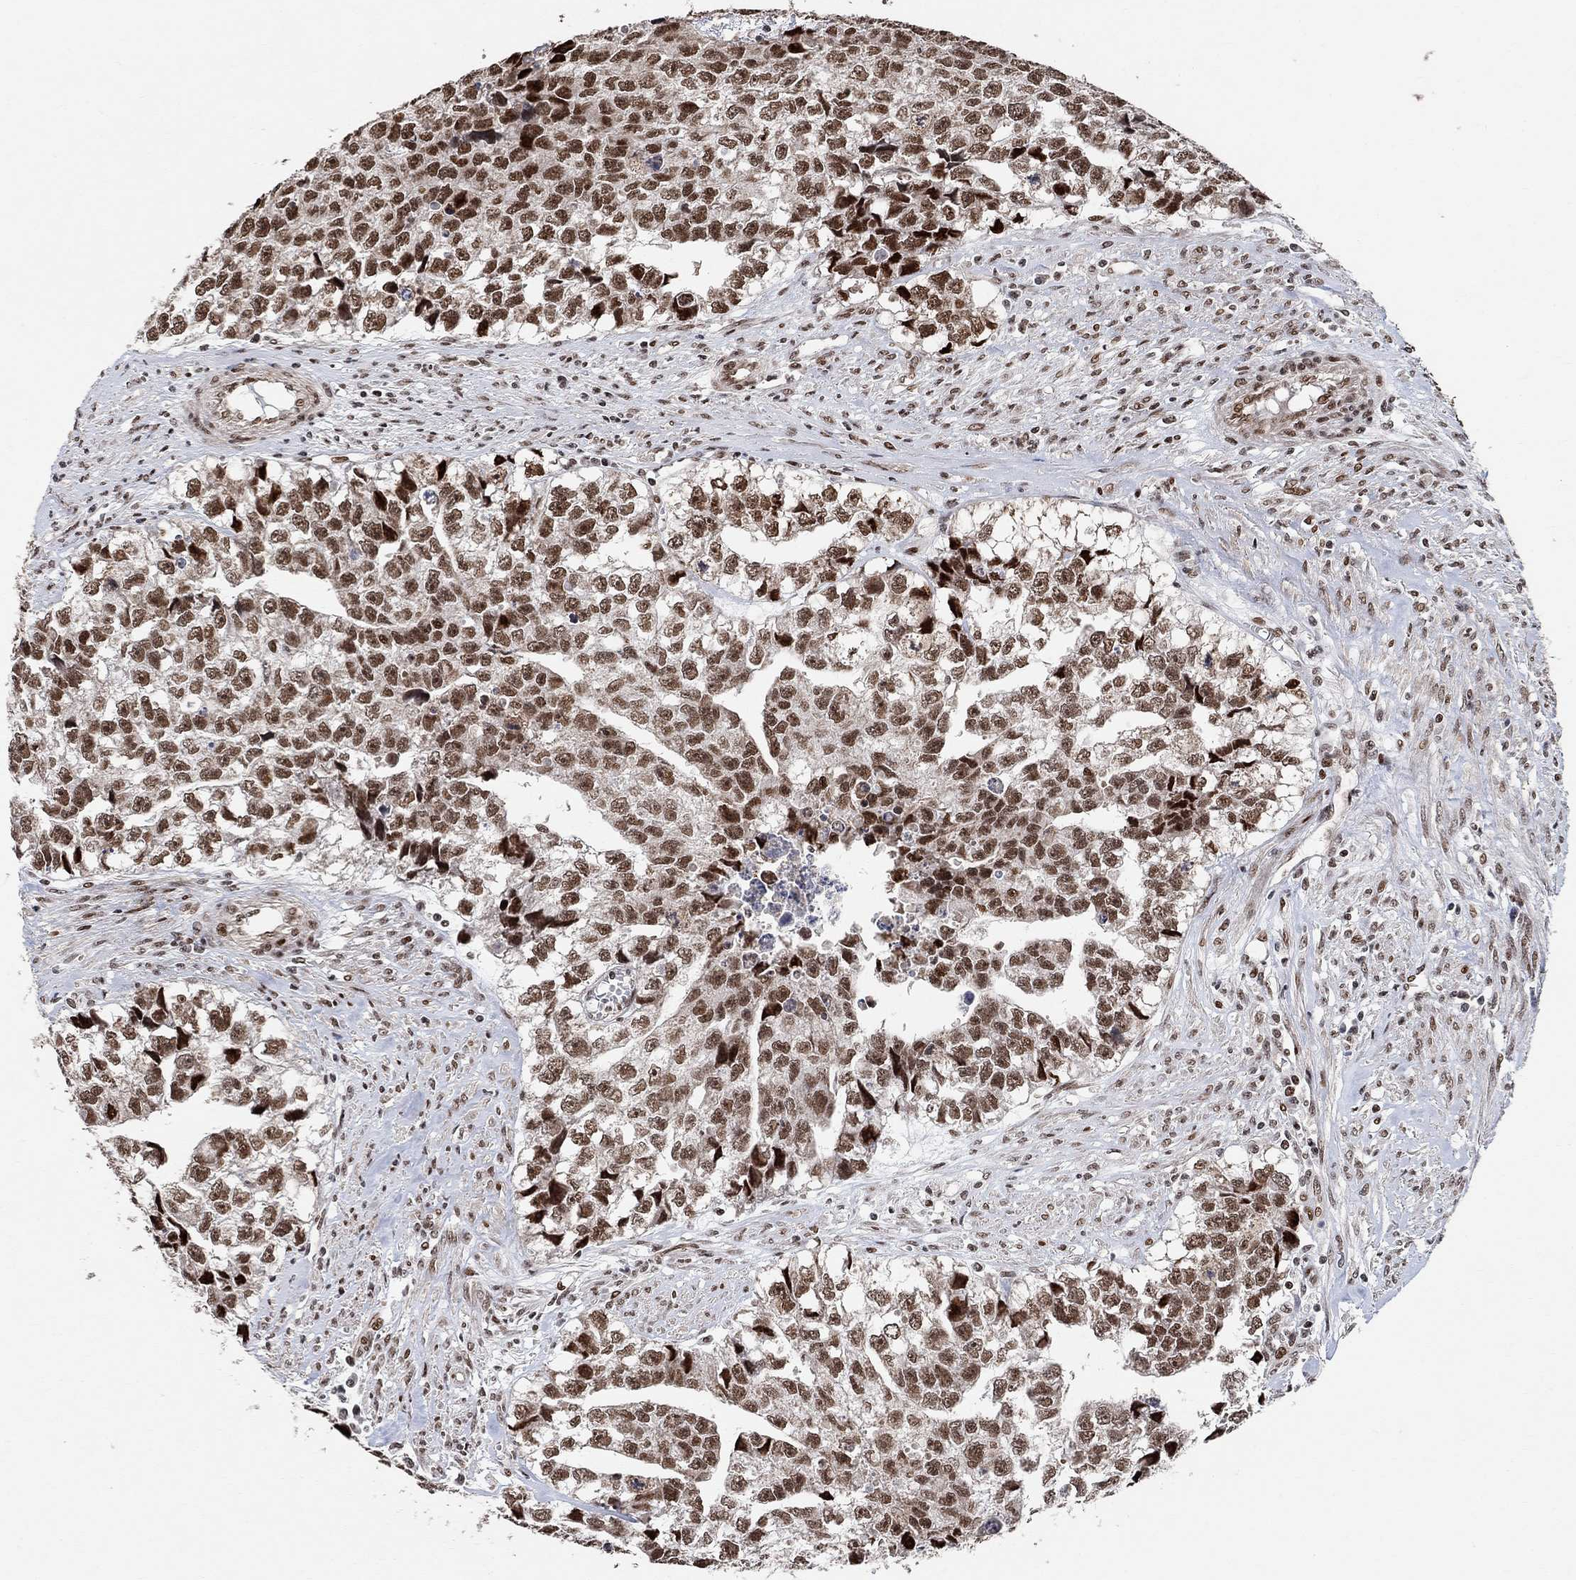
{"staining": {"intensity": "strong", "quantity": ">75%", "location": "nuclear"}, "tissue": "testis cancer", "cell_type": "Tumor cells", "image_type": "cancer", "snomed": [{"axis": "morphology", "description": "Carcinoma, Embryonal, NOS"}, {"axis": "morphology", "description": "Teratoma, malignant, NOS"}, {"axis": "topography", "description": "Testis"}], "caption": "IHC of human embryonal carcinoma (testis) displays high levels of strong nuclear positivity in approximately >75% of tumor cells. The staining was performed using DAB, with brown indicating positive protein expression. Nuclei are stained blue with hematoxylin.", "gene": "E4F1", "patient": {"sex": "male", "age": 44}}